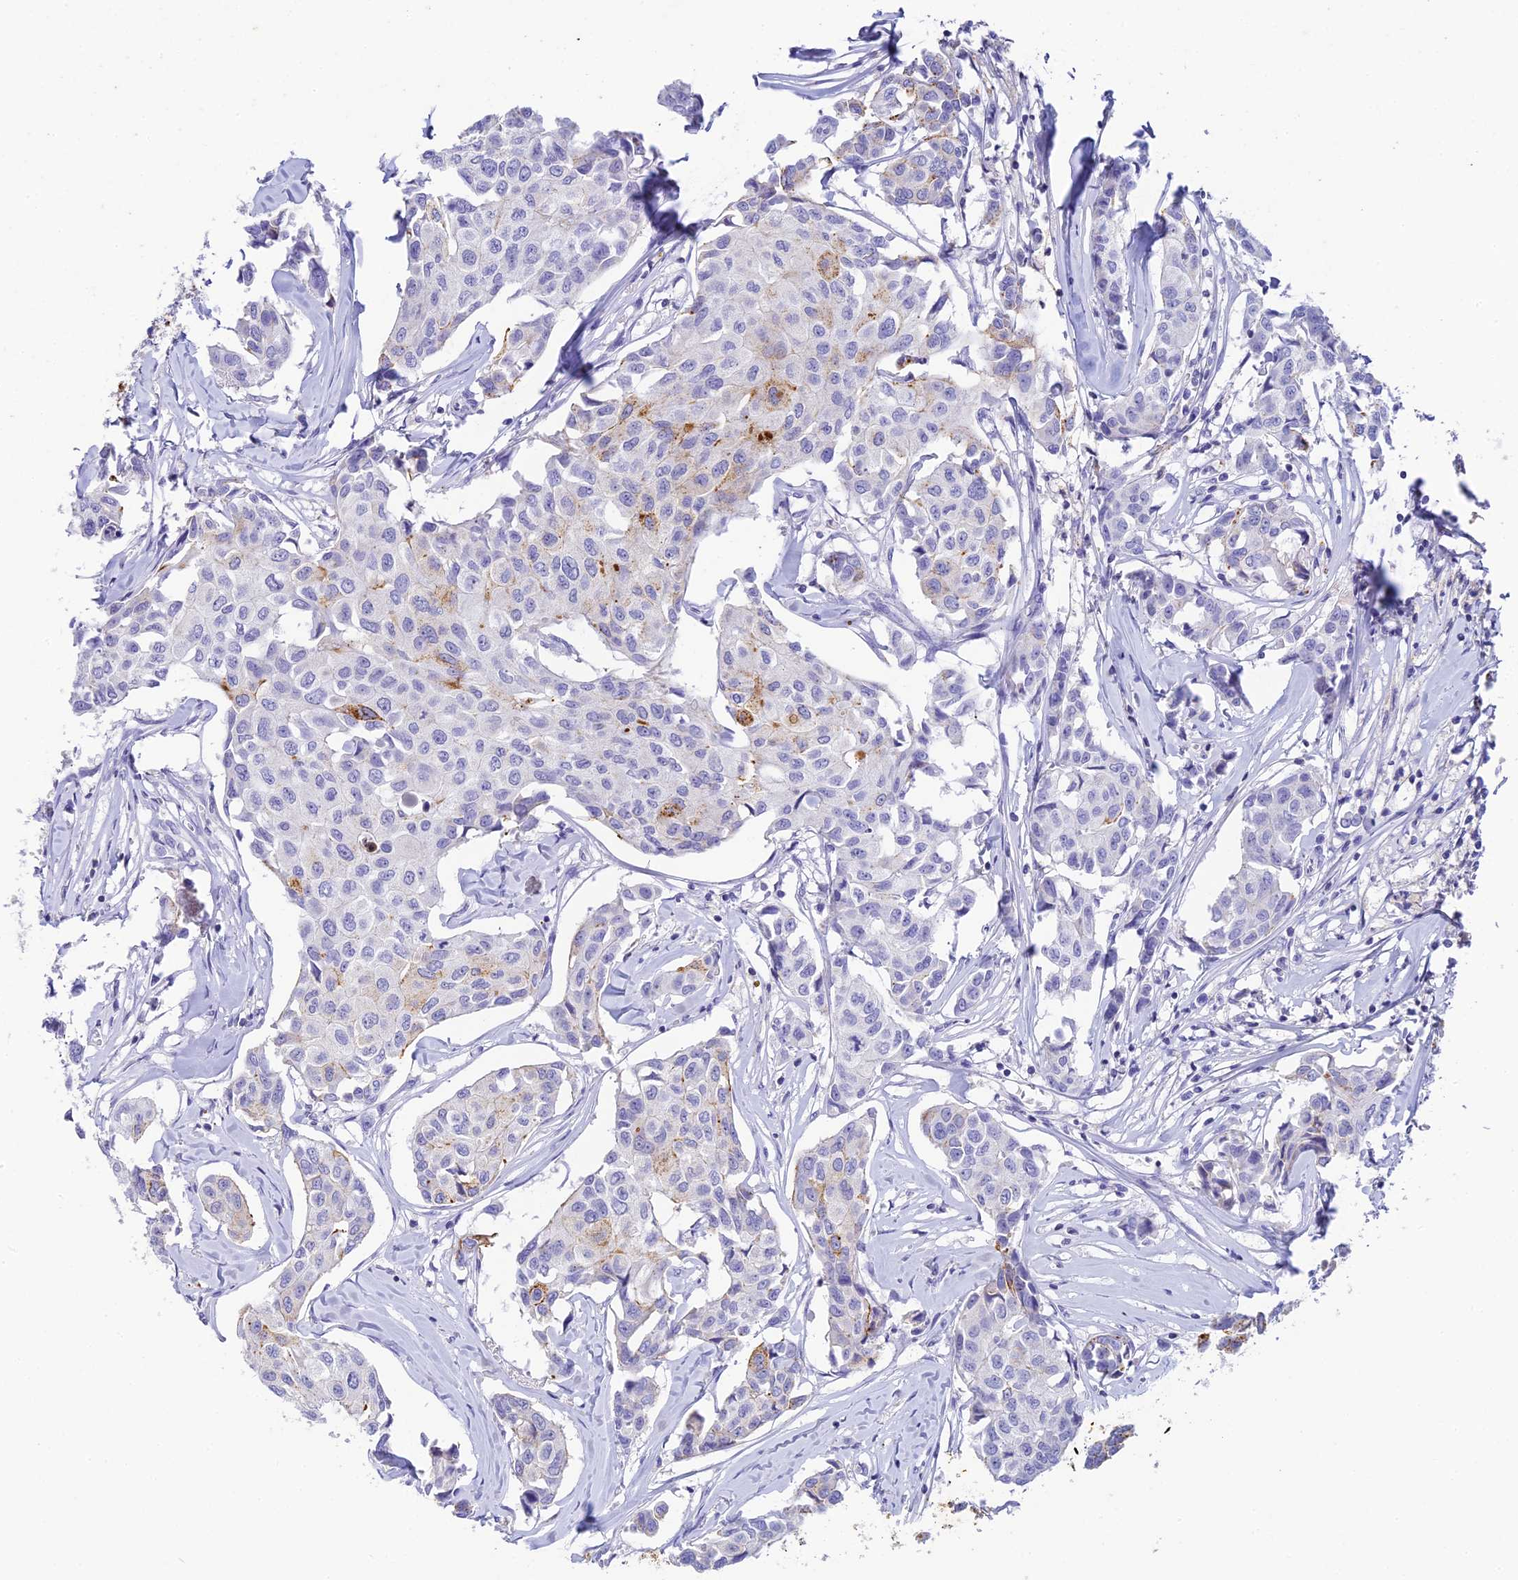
{"staining": {"intensity": "moderate", "quantity": "<25%", "location": "cytoplasmic/membranous"}, "tissue": "breast cancer", "cell_type": "Tumor cells", "image_type": "cancer", "snomed": [{"axis": "morphology", "description": "Duct carcinoma"}, {"axis": "topography", "description": "Breast"}], "caption": "There is low levels of moderate cytoplasmic/membranous expression in tumor cells of breast infiltrating ductal carcinoma, as demonstrated by immunohistochemical staining (brown color).", "gene": "C12orf29", "patient": {"sex": "female", "age": 80}}